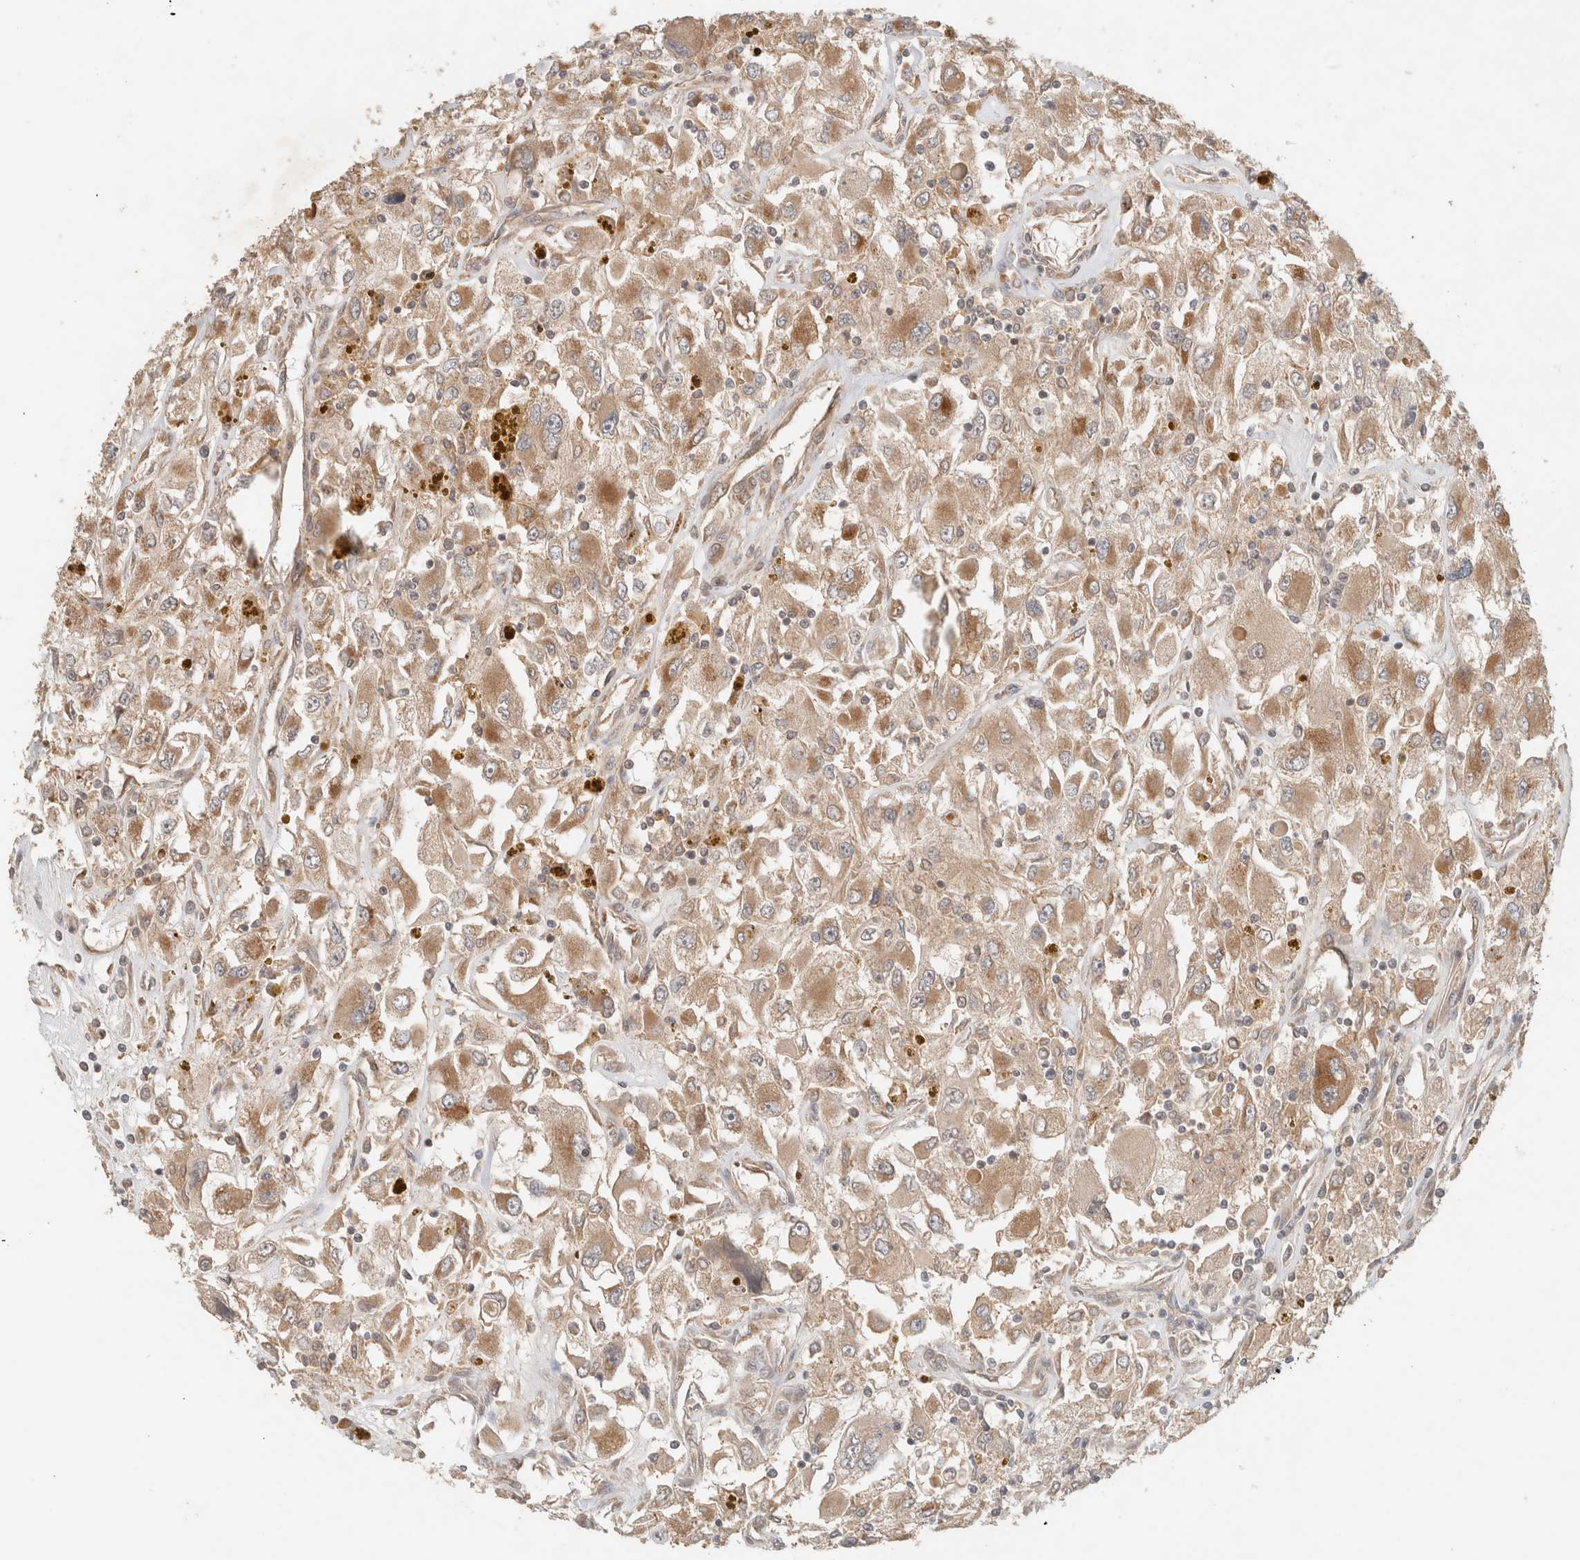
{"staining": {"intensity": "moderate", "quantity": ">75%", "location": "cytoplasmic/membranous"}, "tissue": "renal cancer", "cell_type": "Tumor cells", "image_type": "cancer", "snomed": [{"axis": "morphology", "description": "Adenocarcinoma, NOS"}, {"axis": "topography", "description": "Kidney"}], "caption": "Human renal cancer (adenocarcinoma) stained with a brown dye exhibits moderate cytoplasmic/membranous positive positivity in approximately >75% of tumor cells.", "gene": "ARFGEF2", "patient": {"sex": "female", "age": 52}}